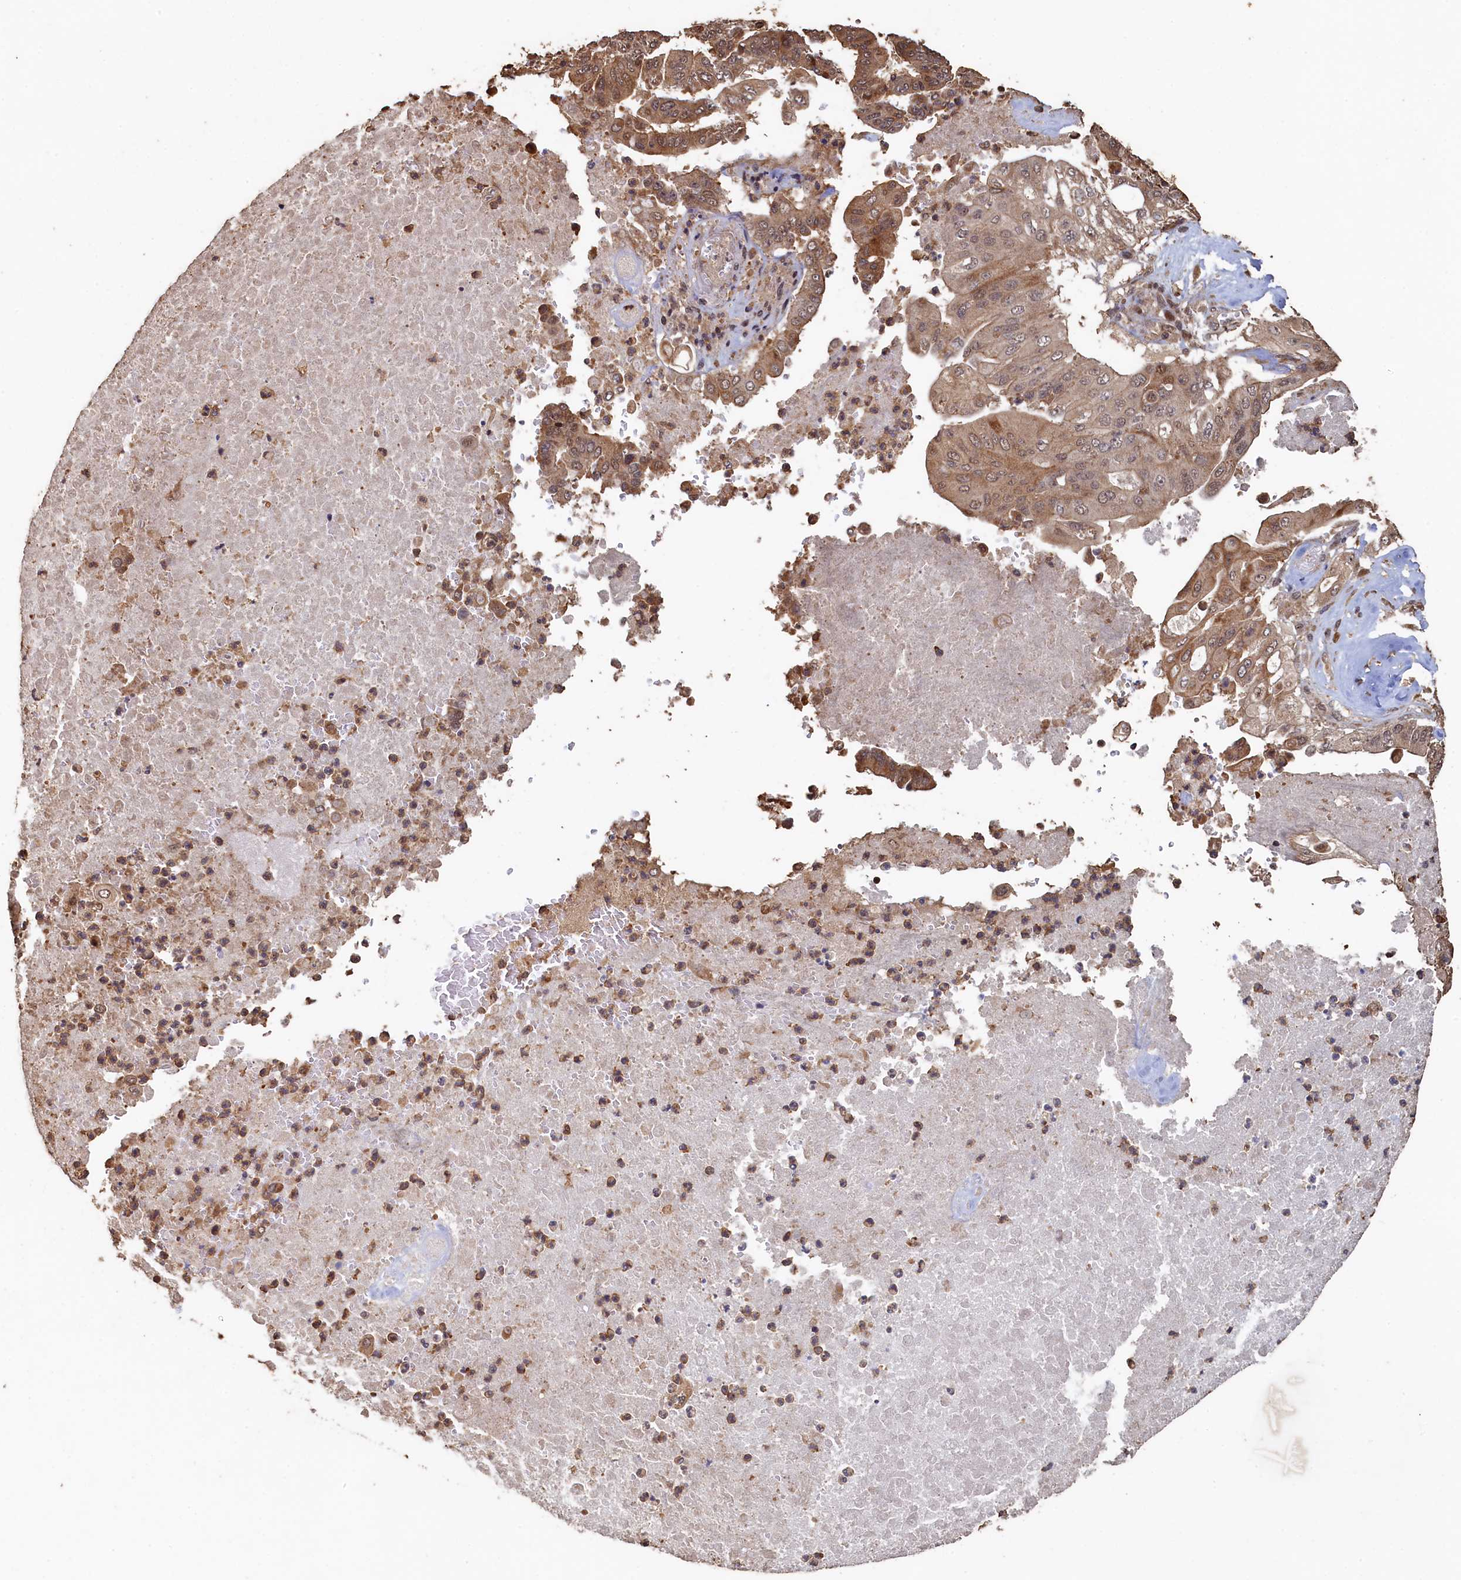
{"staining": {"intensity": "weak", "quantity": ">75%", "location": "cytoplasmic/membranous"}, "tissue": "pancreatic cancer", "cell_type": "Tumor cells", "image_type": "cancer", "snomed": [{"axis": "morphology", "description": "Adenocarcinoma, NOS"}, {"axis": "topography", "description": "Pancreas"}], "caption": "Immunohistochemical staining of human pancreatic cancer exhibits low levels of weak cytoplasmic/membranous staining in about >75% of tumor cells.", "gene": "PIGN", "patient": {"sex": "female", "age": 77}}